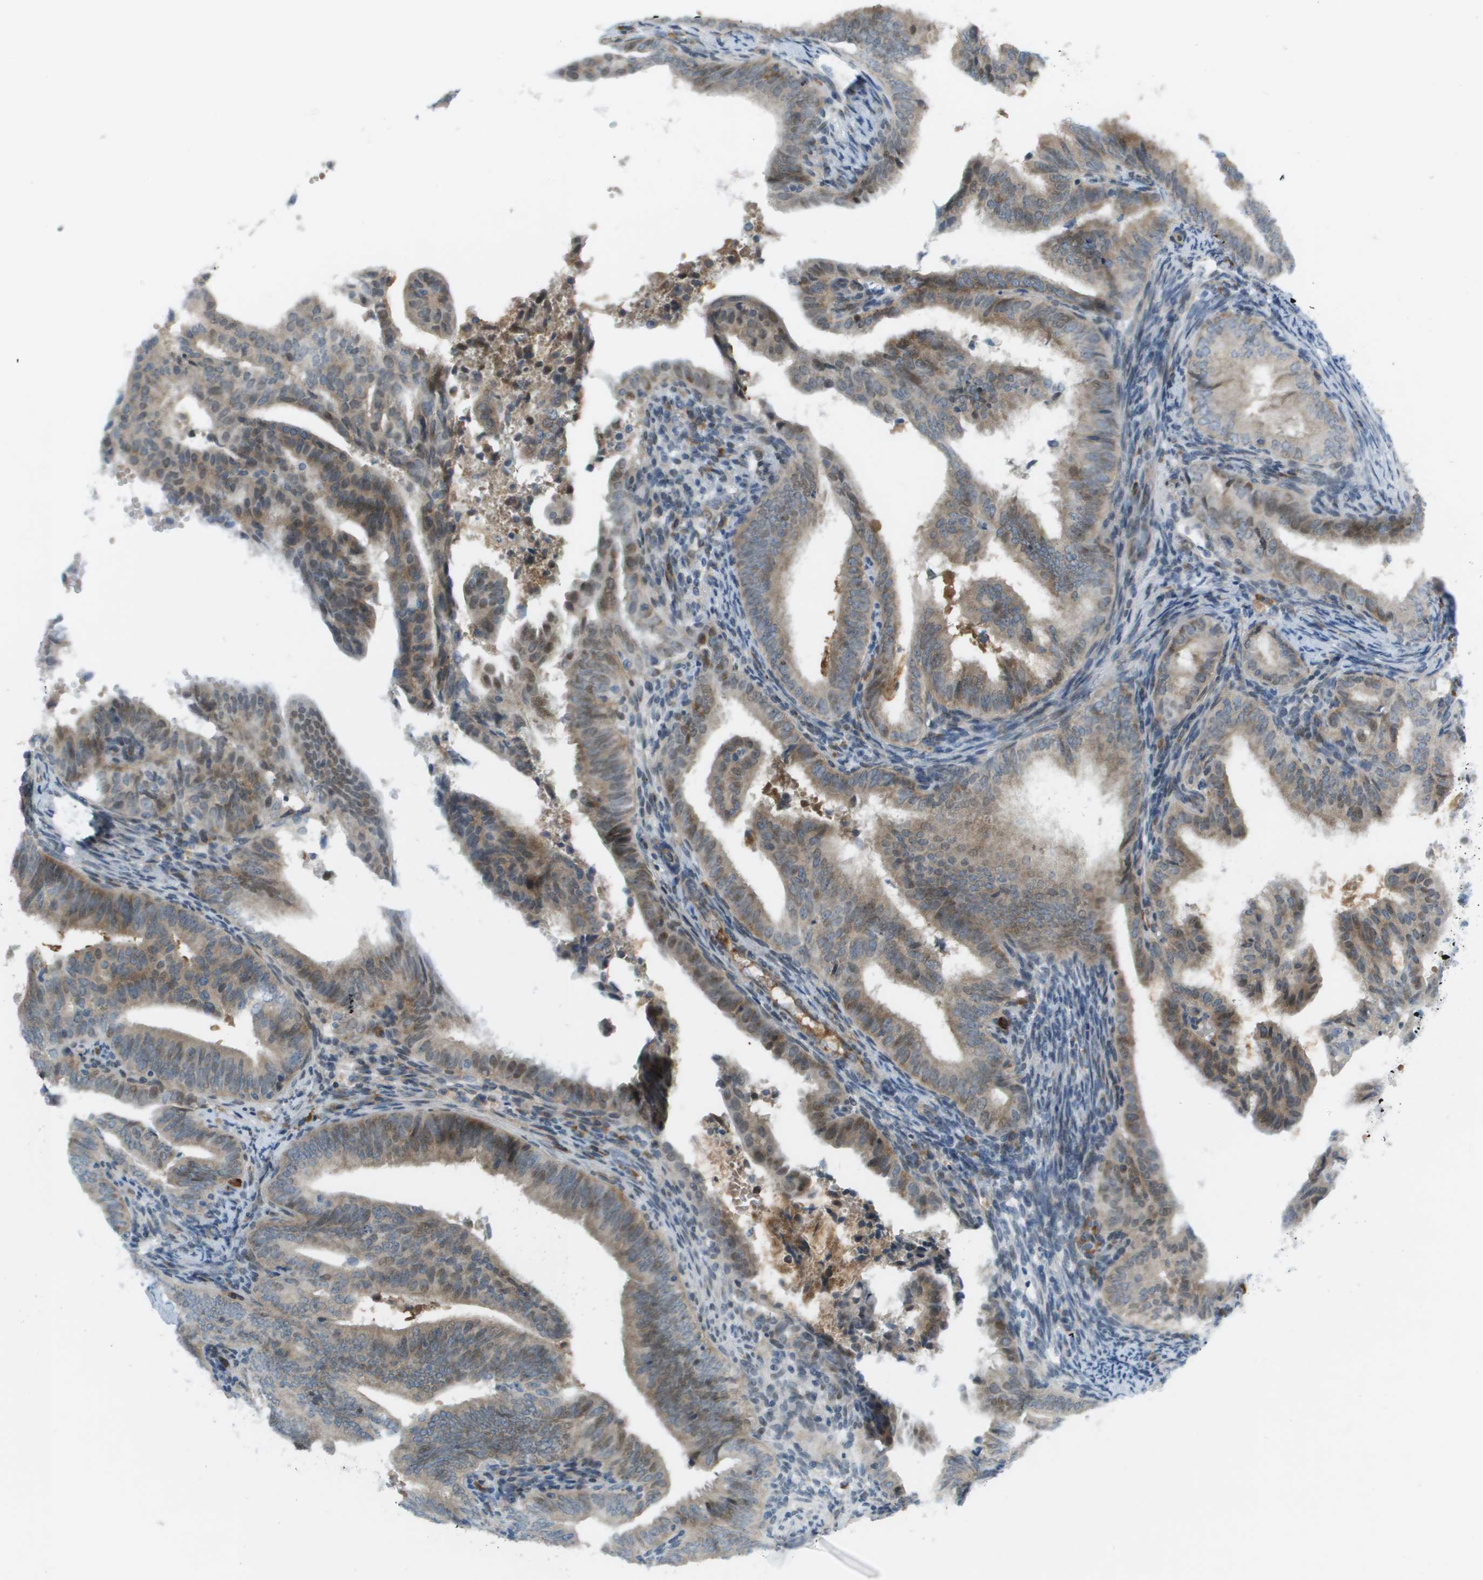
{"staining": {"intensity": "moderate", "quantity": "25%-75%", "location": "cytoplasmic/membranous,nuclear"}, "tissue": "endometrial cancer", "cell_type": "Tumor cells", "image_type": "cancer", "snomed": [{"axis": "morphology", "description": "Adenocarcinoma, NOS"}, {"axis": "topography", "description": "Endometrium"}], "caption": "Immunohistochemical staining of human endometrial adenocarcinoma demonstrates moderate cytoplasmic/membranous and nuclear protein staining in approximately 25%-75% of tumor cells.", "gene": "CACNB4", "patient": {"sex": "female", "age": 58}}